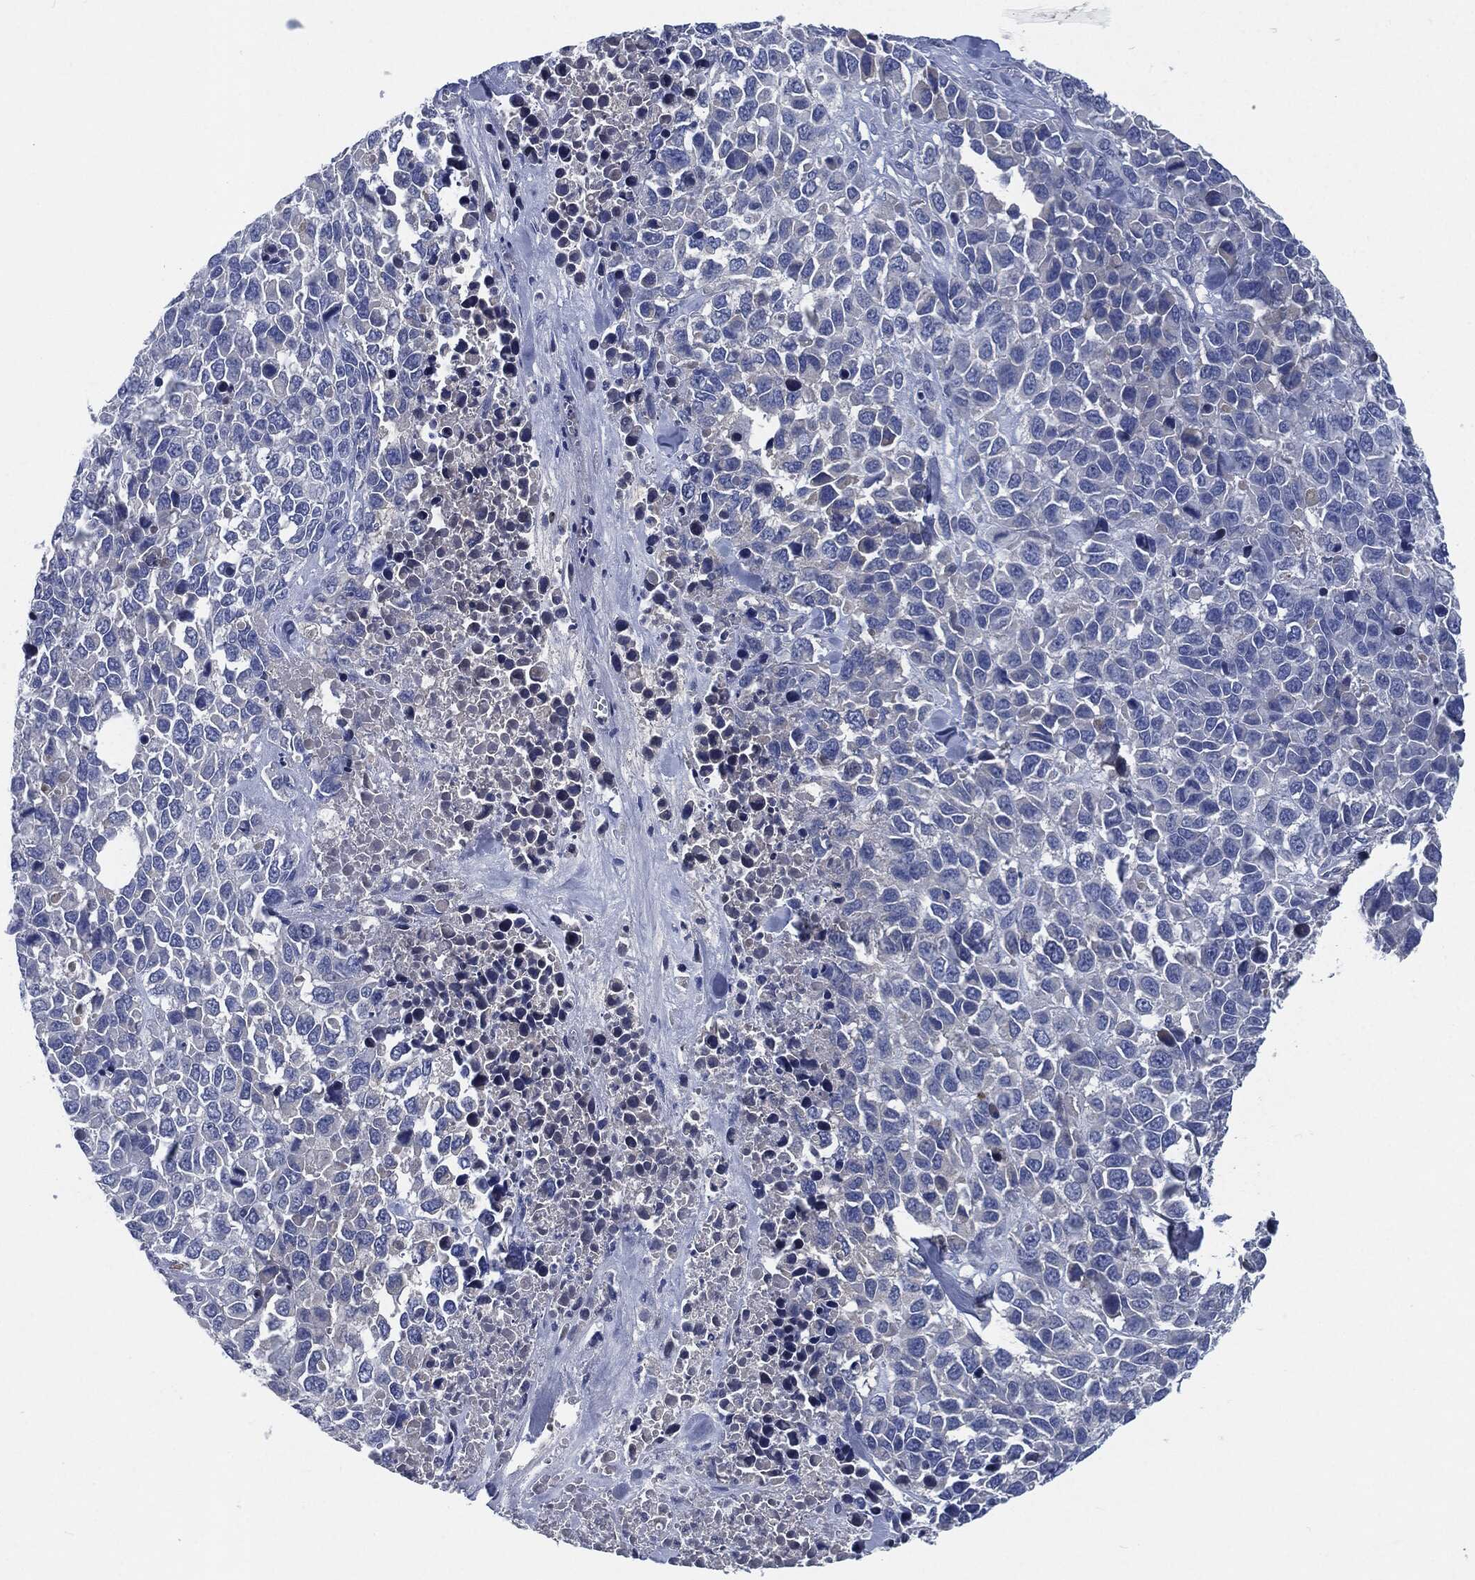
{"staining": {"intensity": "negative", "quantity": "none", "location": "none"}, "tissue": "melanoma", "cell_type": "Tumor cells", "image_type": "cancer", "snomed": [{"axis": "morphology", "description": "Malignant melanoma, Metastatic site"}, {"axis": "topography", "description": "Skin"}], "caption": "IHC of melanoma reveals no staining in tumor cells.", "gene": "CD27", "patient": {"sex": "male", "age": 84}}